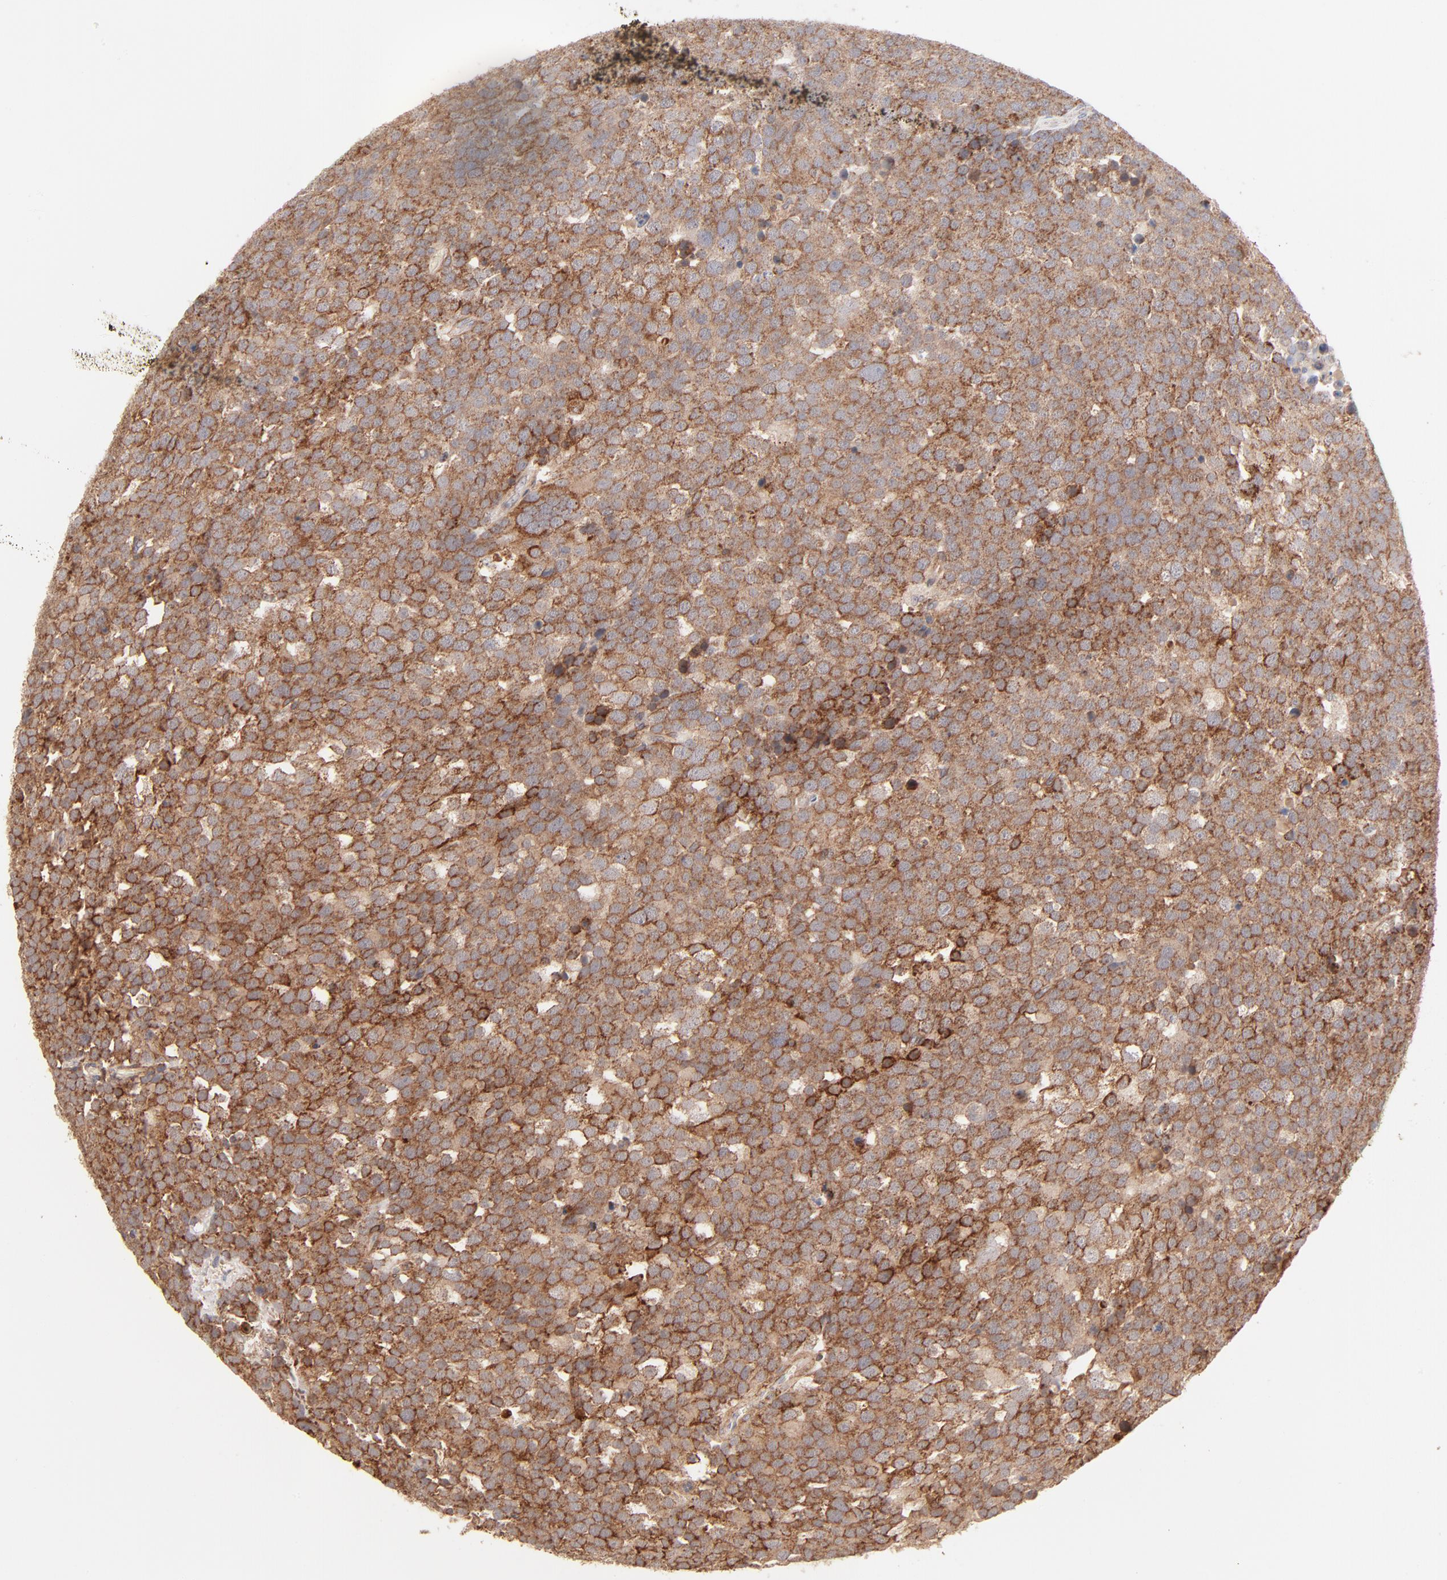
{"staining": {"intensity": "strong", "quantity": ">75%", "location": "cytoplasmic/membranous"}, "tissue": "testis cancer", "cell_type": "Tumor cells", "image_type": "cancer", "snomed": [{"axis": "morphology", "description": "Seminoma, NOS"}, {"axis": "topography", "description": "Testis"}], "caption": "Protein expression analysis of human testis cancer (seminoma) reveals strong cytoplasmic/membranous positivity in approximately >75% of tumor cells.", "gene": "CSPG4", "patient": {"sex": "male", "age": 71}}